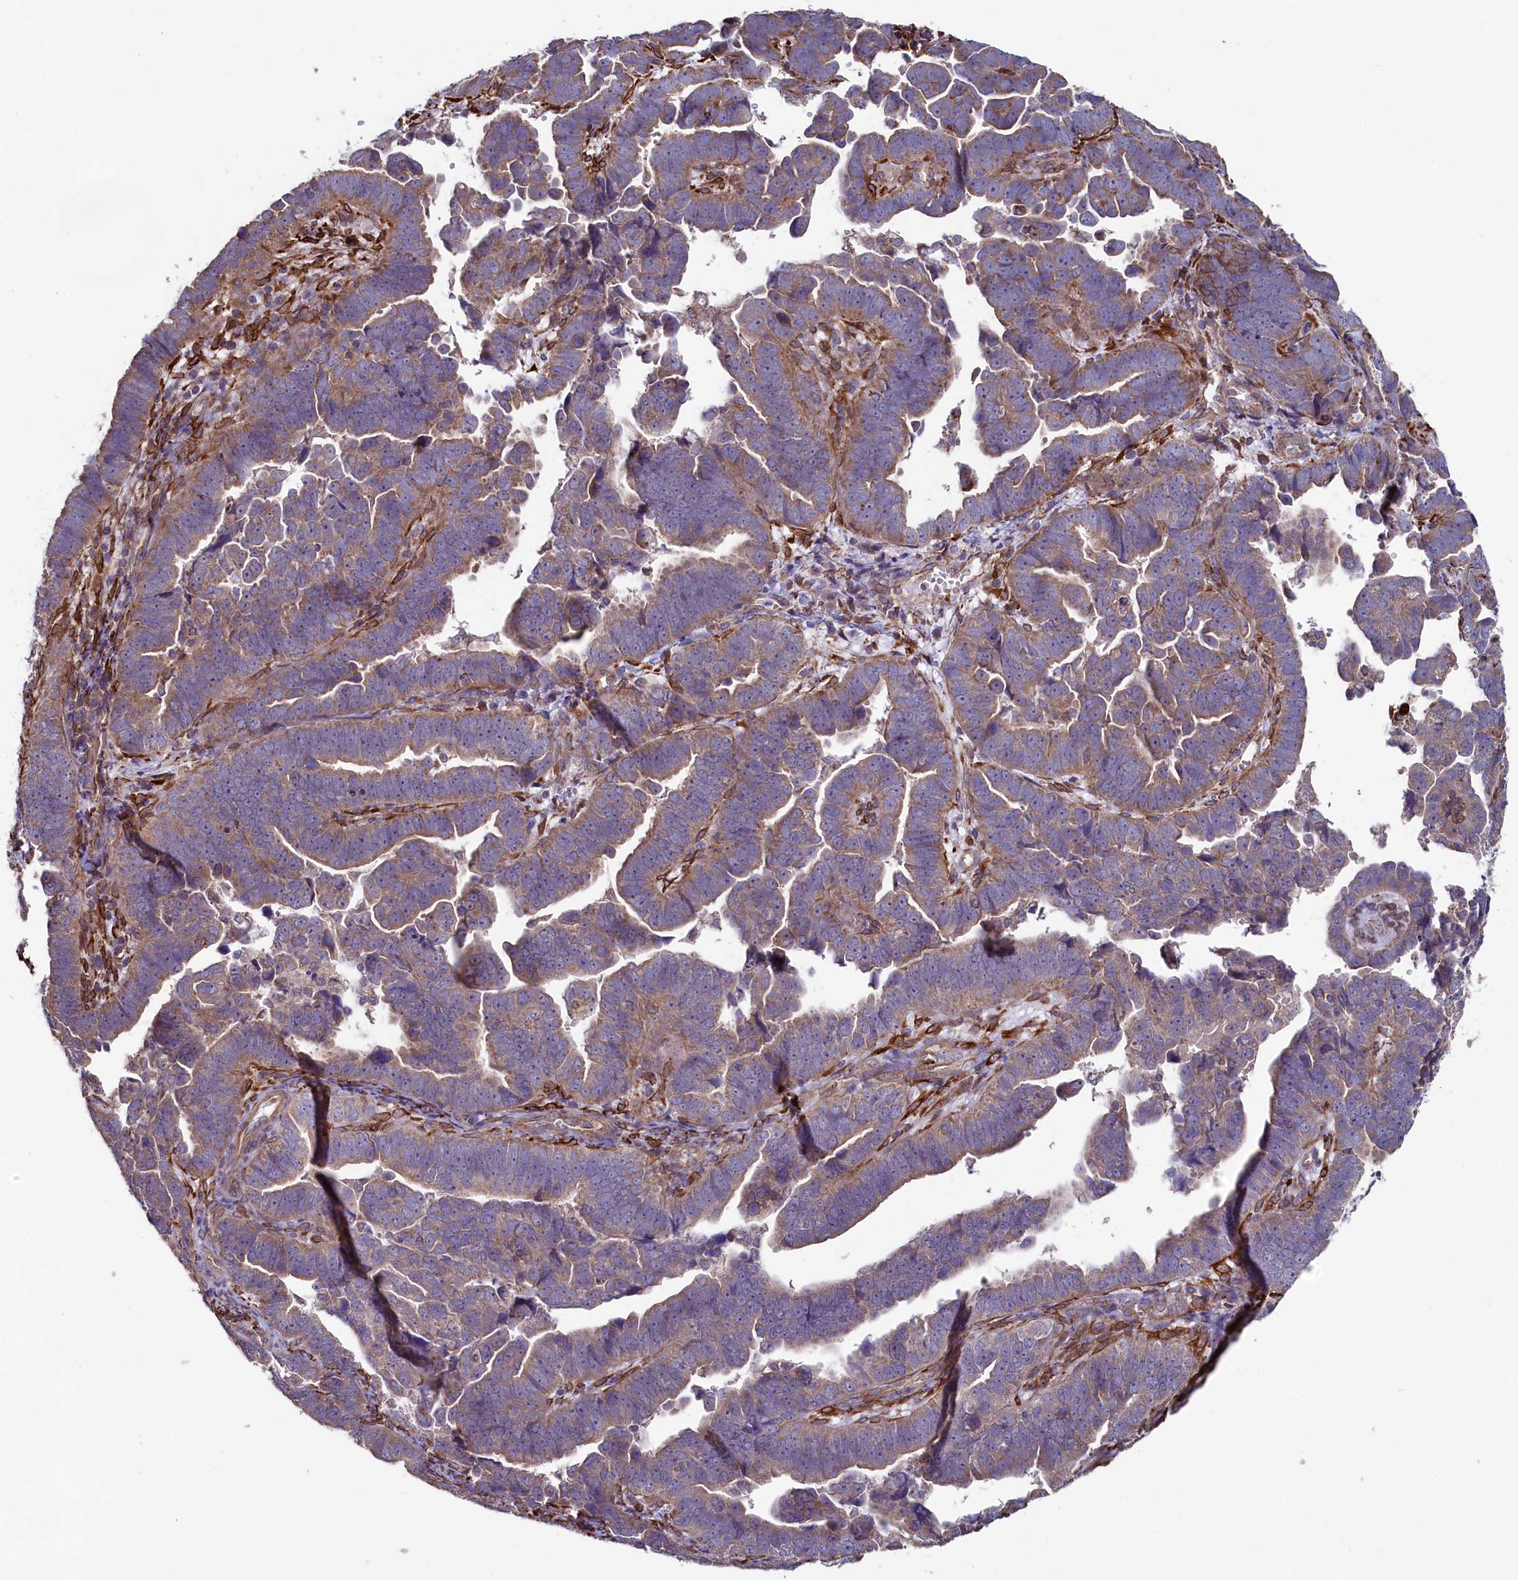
{"staining": {"intensity": "moderate", "quantity": ">75%", "location": "cytoplasmic/membranous"}, "tissue": "endometrial cancer", "cell_type": "Tumor cells", "image_type": "cancer", "snomed": [{"axis": "morphology", "description": "Adenocarcinoma, NOS"}, {"axis": "topography", "description": "Endometrium"}], "caption": "The micrograph reveals staining of endometrial cancer (adenocarcinoma), revealing moderate cytoplasmic/membranous protein staining (brown color) within tumor cells.", "gene": "SPATA2L", "patient": {"sex": "female", "age": 75}}